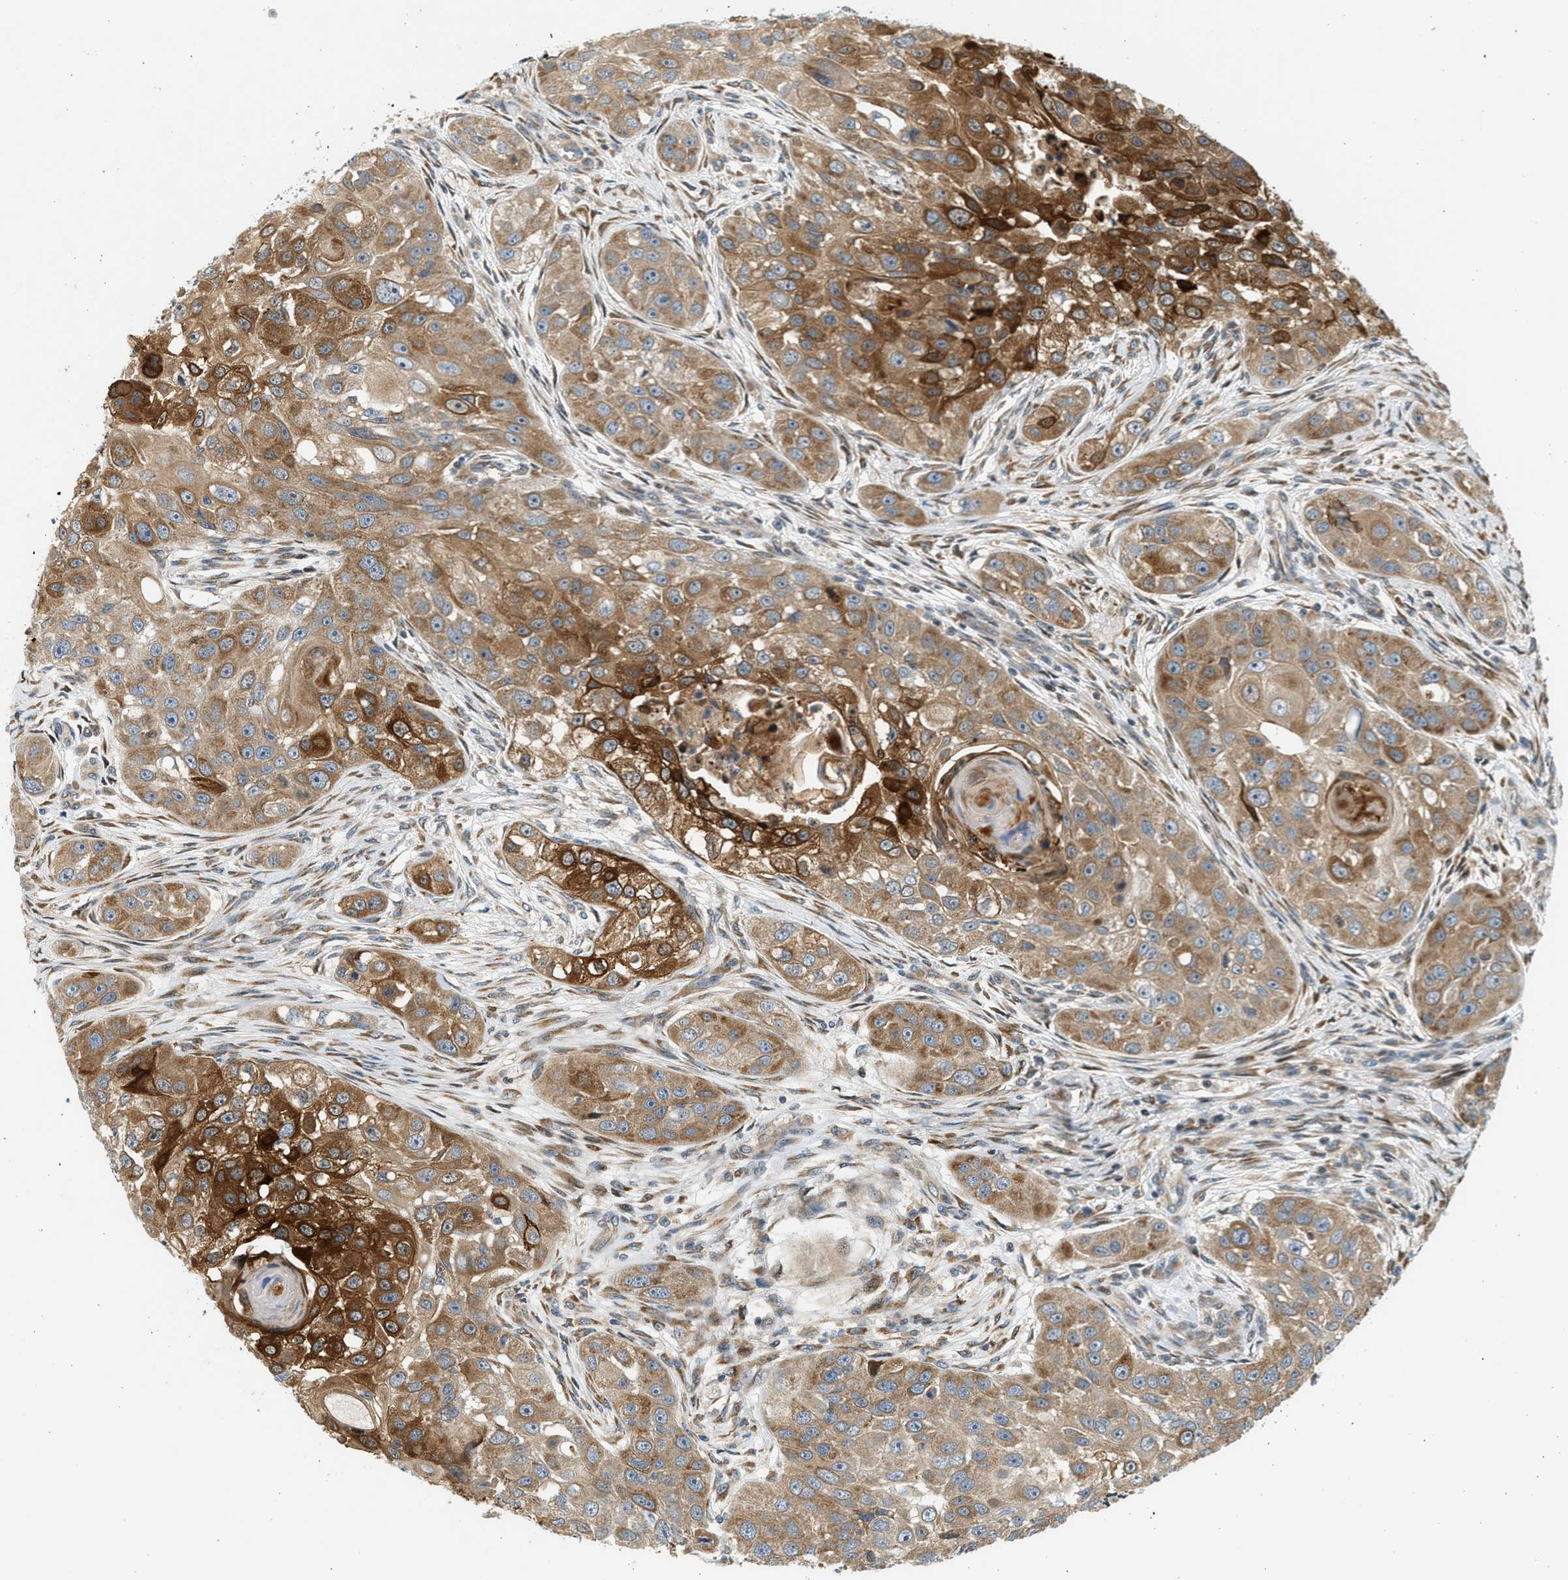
{"staining": {"intensity": "moderate", "quantity": ">75%", "location": "cytoplasmic/membranous"}, "tissue": "head and neck cancer", "cell_type": "Tumor cells", "image_type": "cancer", "snomed": [{"axis": "morphology", "description": "Normal tissue, NOS"}, {"axis": "morphology", "description": "Squamous cell carcinoma, NOS"}, {"axis": "topography", "description": "Skeletal muscle"}, {"axis": "topography", "description": "Head-Neck"}], "caption": "A brown stain highlights moderate cytoplasmic/membranous staining of a protein in human head and neck squamous cell carcinoma tumor cells.", "gene": "NRSN2", "patient": {"sex": "male", "age": 51}}